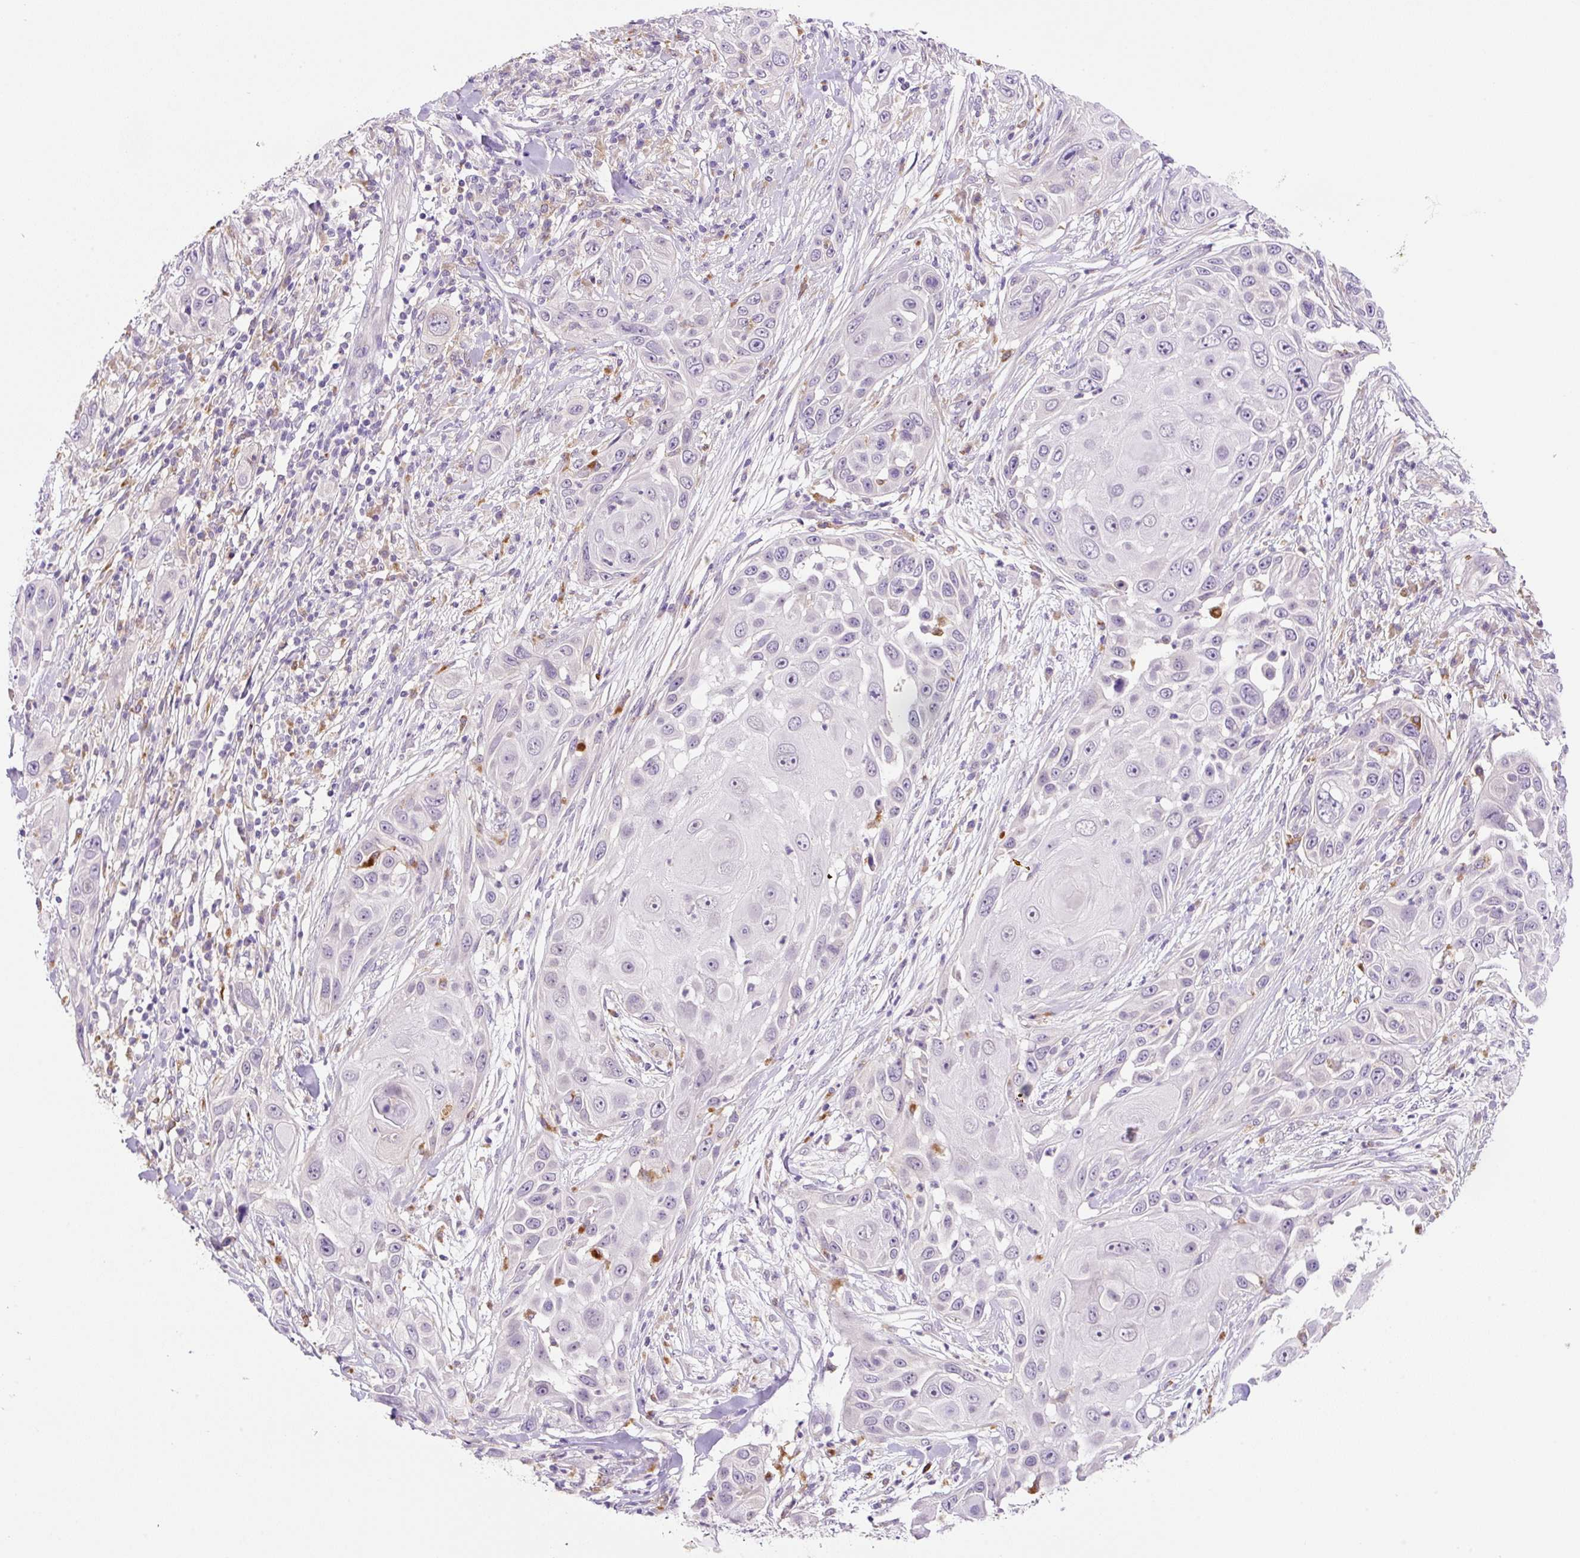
{"staining": {"intensity": "negative", "quantity": "none", "location": "none"}, "tissue": "skin cancer", "cell_type": "Tumor cells", "image_type": "cancer", "snomed": [{"axis": "morphology", "description": "Squamous cell carcinoma, NOS"}, {"axis": "topography", "description": "Skin"}], "caption": "High magnification brightfield microscopy of skin cancer (squamous cell carcinoma) stained with DAB (brown) and counterstained with hematoxylin (blue): tumor cells show no significant staining.", "gene": "CEBPZOS", "patient": {"sex": "female", "age": 44}}